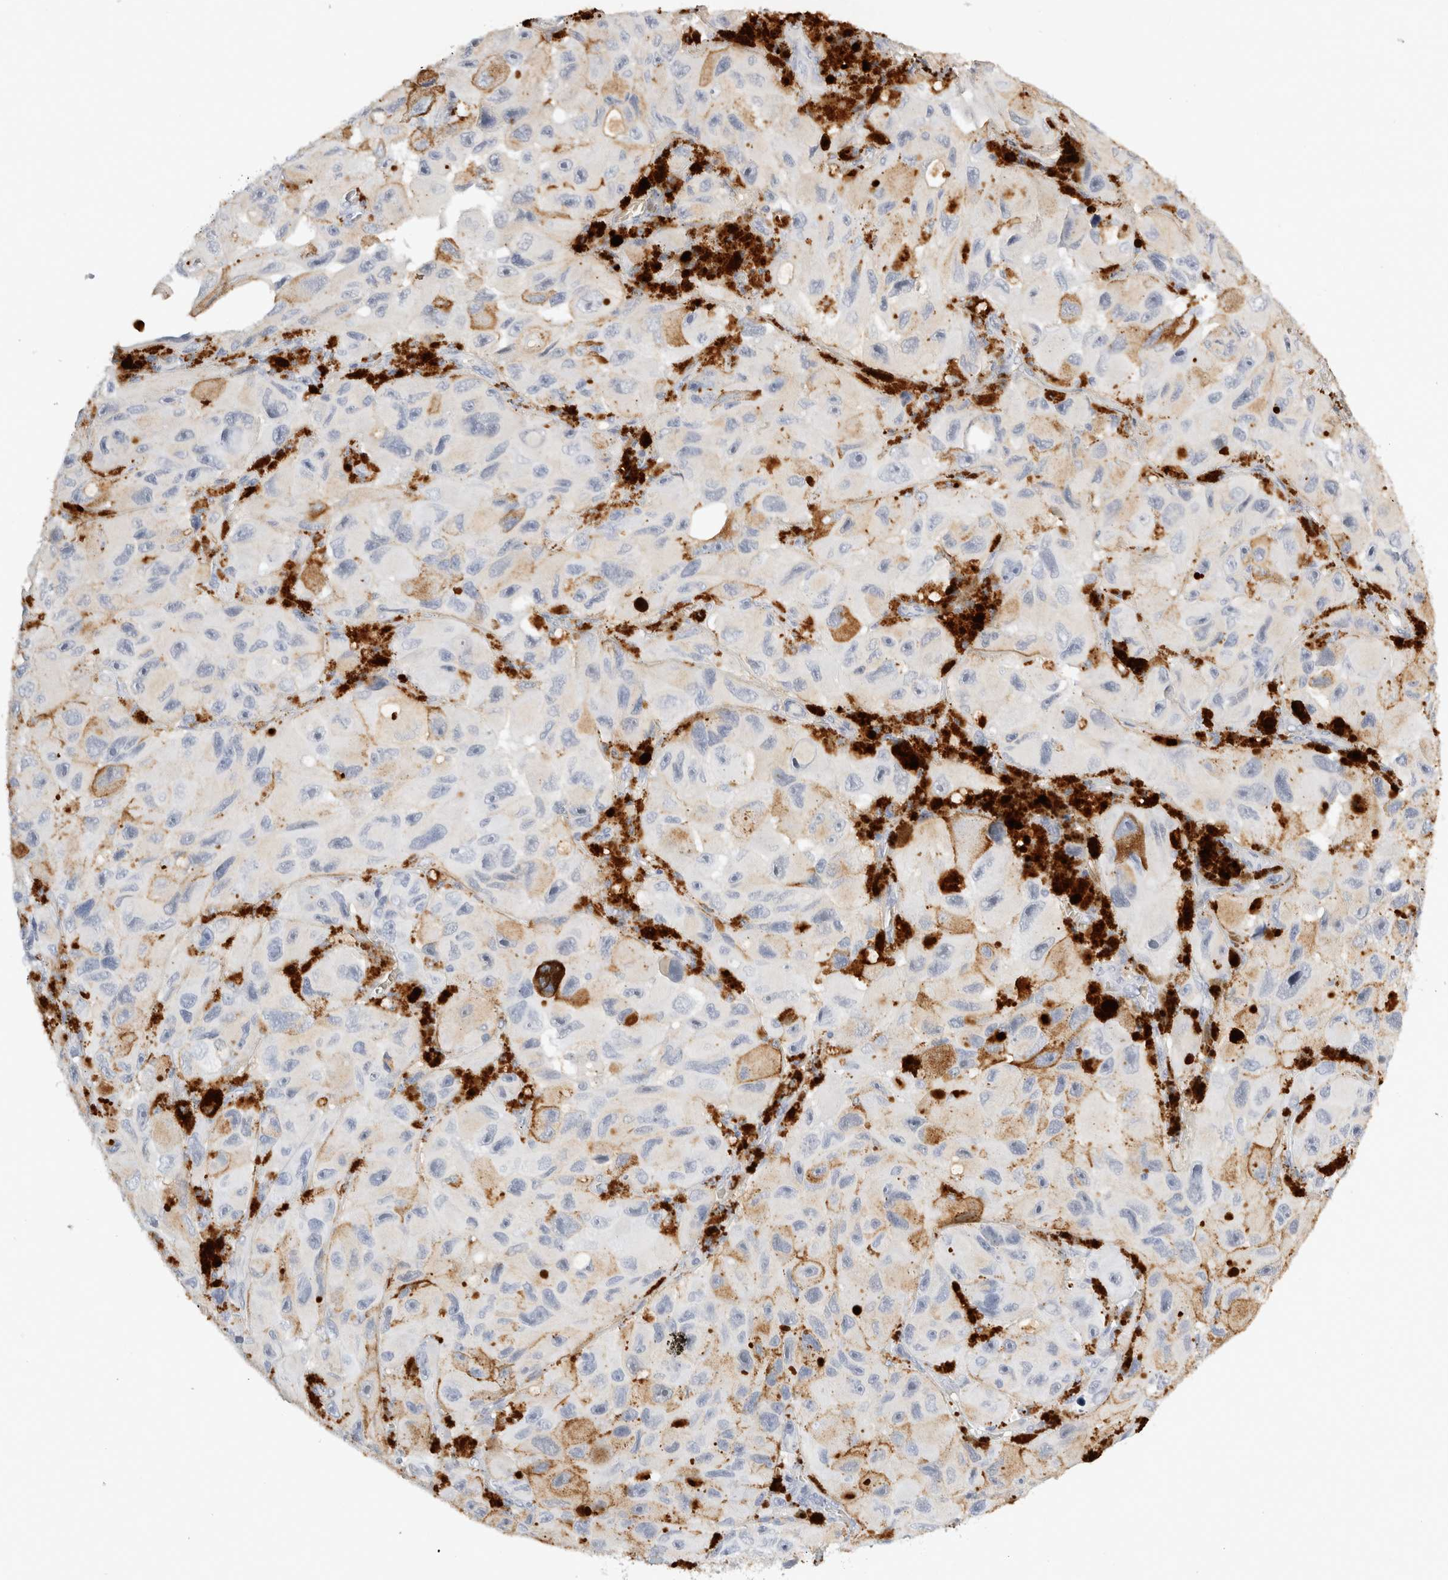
{"staining": {"intensity": "negative", "quantity": "none", "location": "none"}, "tissue": "melanoma", "cell_type": "Tumor cells", "image_type": "cancer", "snomed": [{"axis": "morphology", "description": "Malignant melanoma, NOS"}, {"axis": "topography", "description": "Skin"}], "caption": "Malignant melanoma stained for a protein using immunohistochemistry (IHC) demonstrates no expression tumor cells.", "gene": "FGL2", "patient": {"sex": "female", "age": 73}}